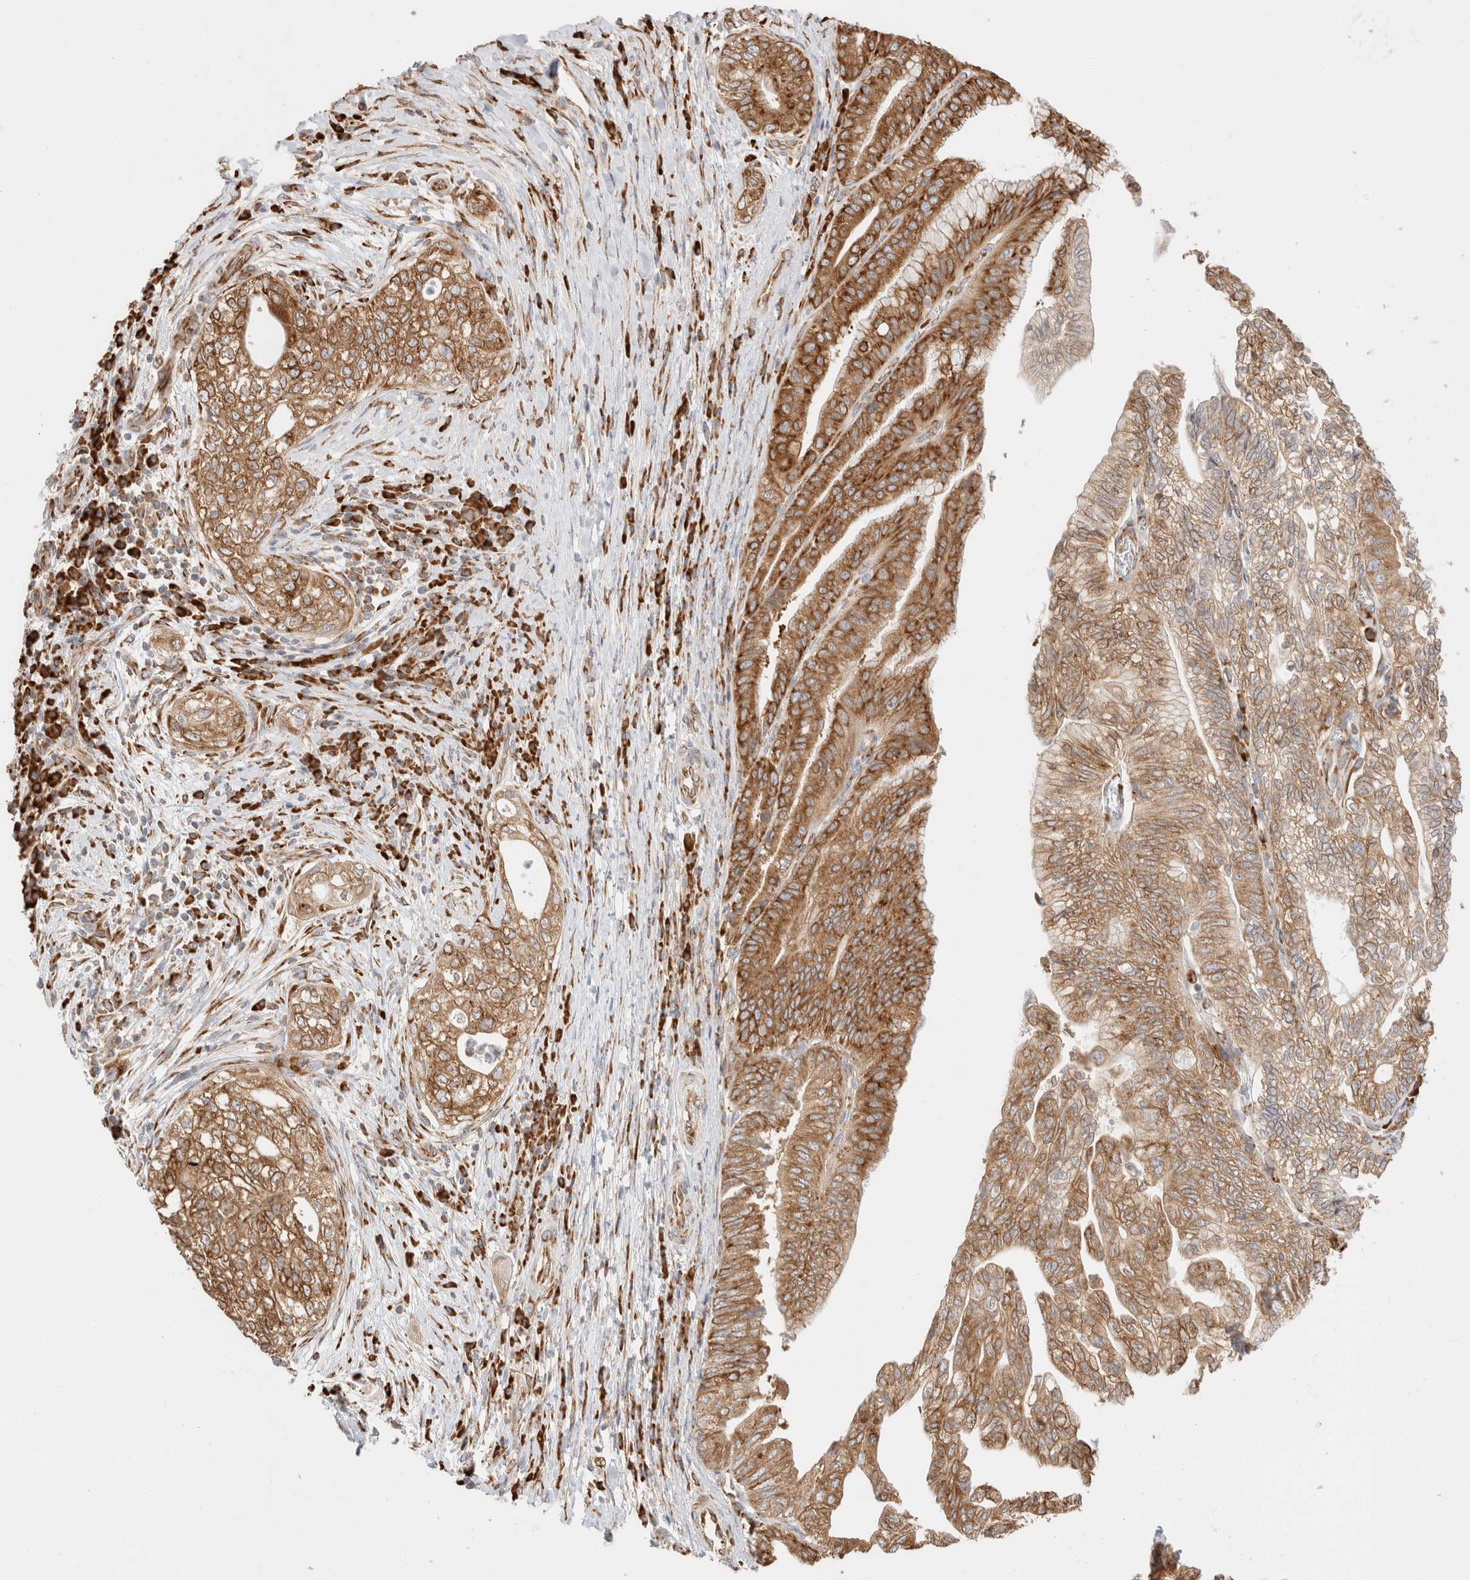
{"staining": {"intensity": "strong", "quantity": ">75%", "location": "cytoplasmic/membranous"}, "tissue": "pancreatic cancer", "cell_type": "Tumor cells", "image_type": "cancer", "snomed": [{"axis": "morphology", "description": "Adenocarcinoma, NOS"}, {"axis": "topography", "description": "Pancreas"}], "caption": "The immunohistochemical stain labels strong cytoplasmic/membranous positivity in tumor cells of pancreatic cancer (adenocarcinoma) tissue.", "gene": "ZC2HC1A", "patient": {"sex": "male", "age": 72}}